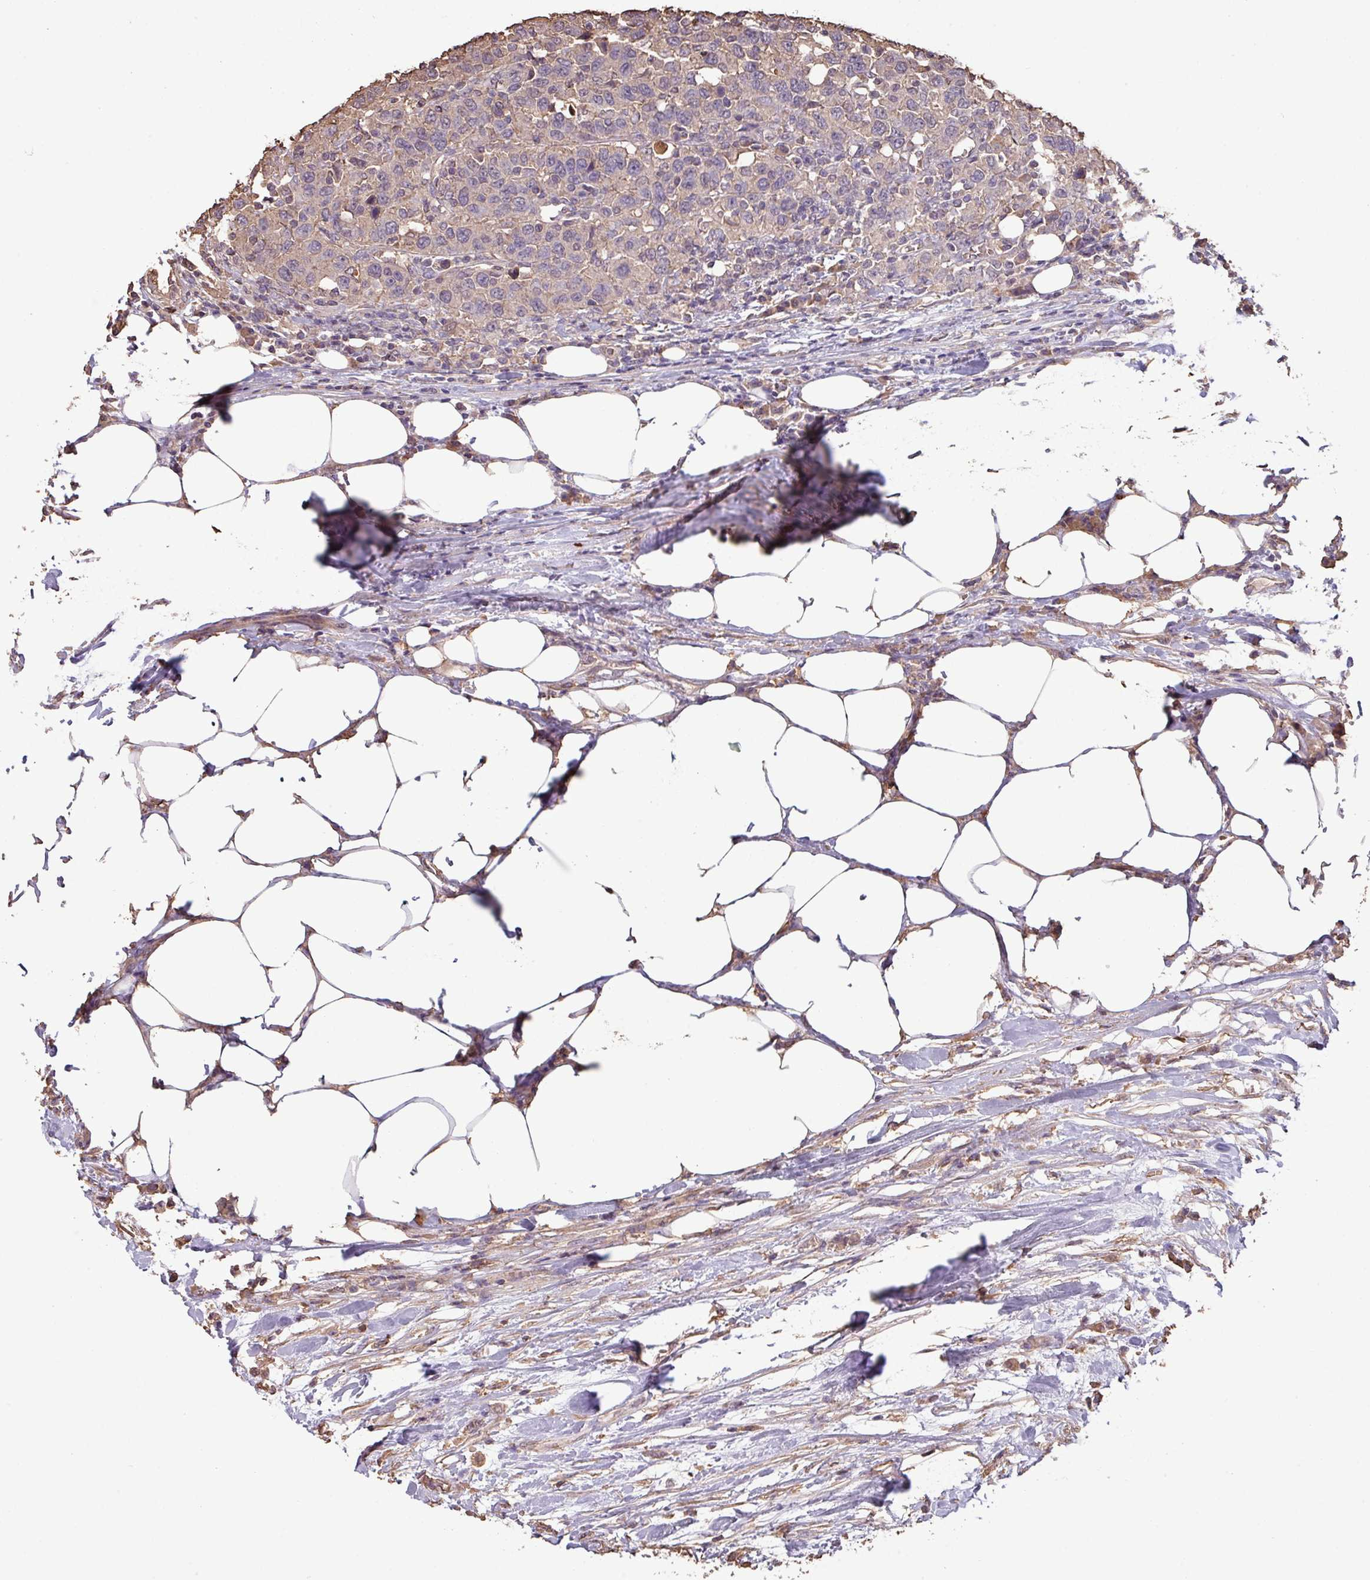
{"staining": {"intensity": "negative", "quantity": "none", "location": "none"}, "tissue": "urothelial cancer", "cell_type": "Tumor cells", "image_type": "cancer", "snomed": [{"axis": "morphology", "description": "Urothelial carcinoma, High grade"}, {"axis": "topography", "description": "Urinary bladder"}], "caption": "Human urothelial carcinoma (high-grade) stained for a protein using immunohistochemistry shows no staining in tumor cells.", "gene": "CAMK2B", "patient": {"sex": "male", "age": 61}}